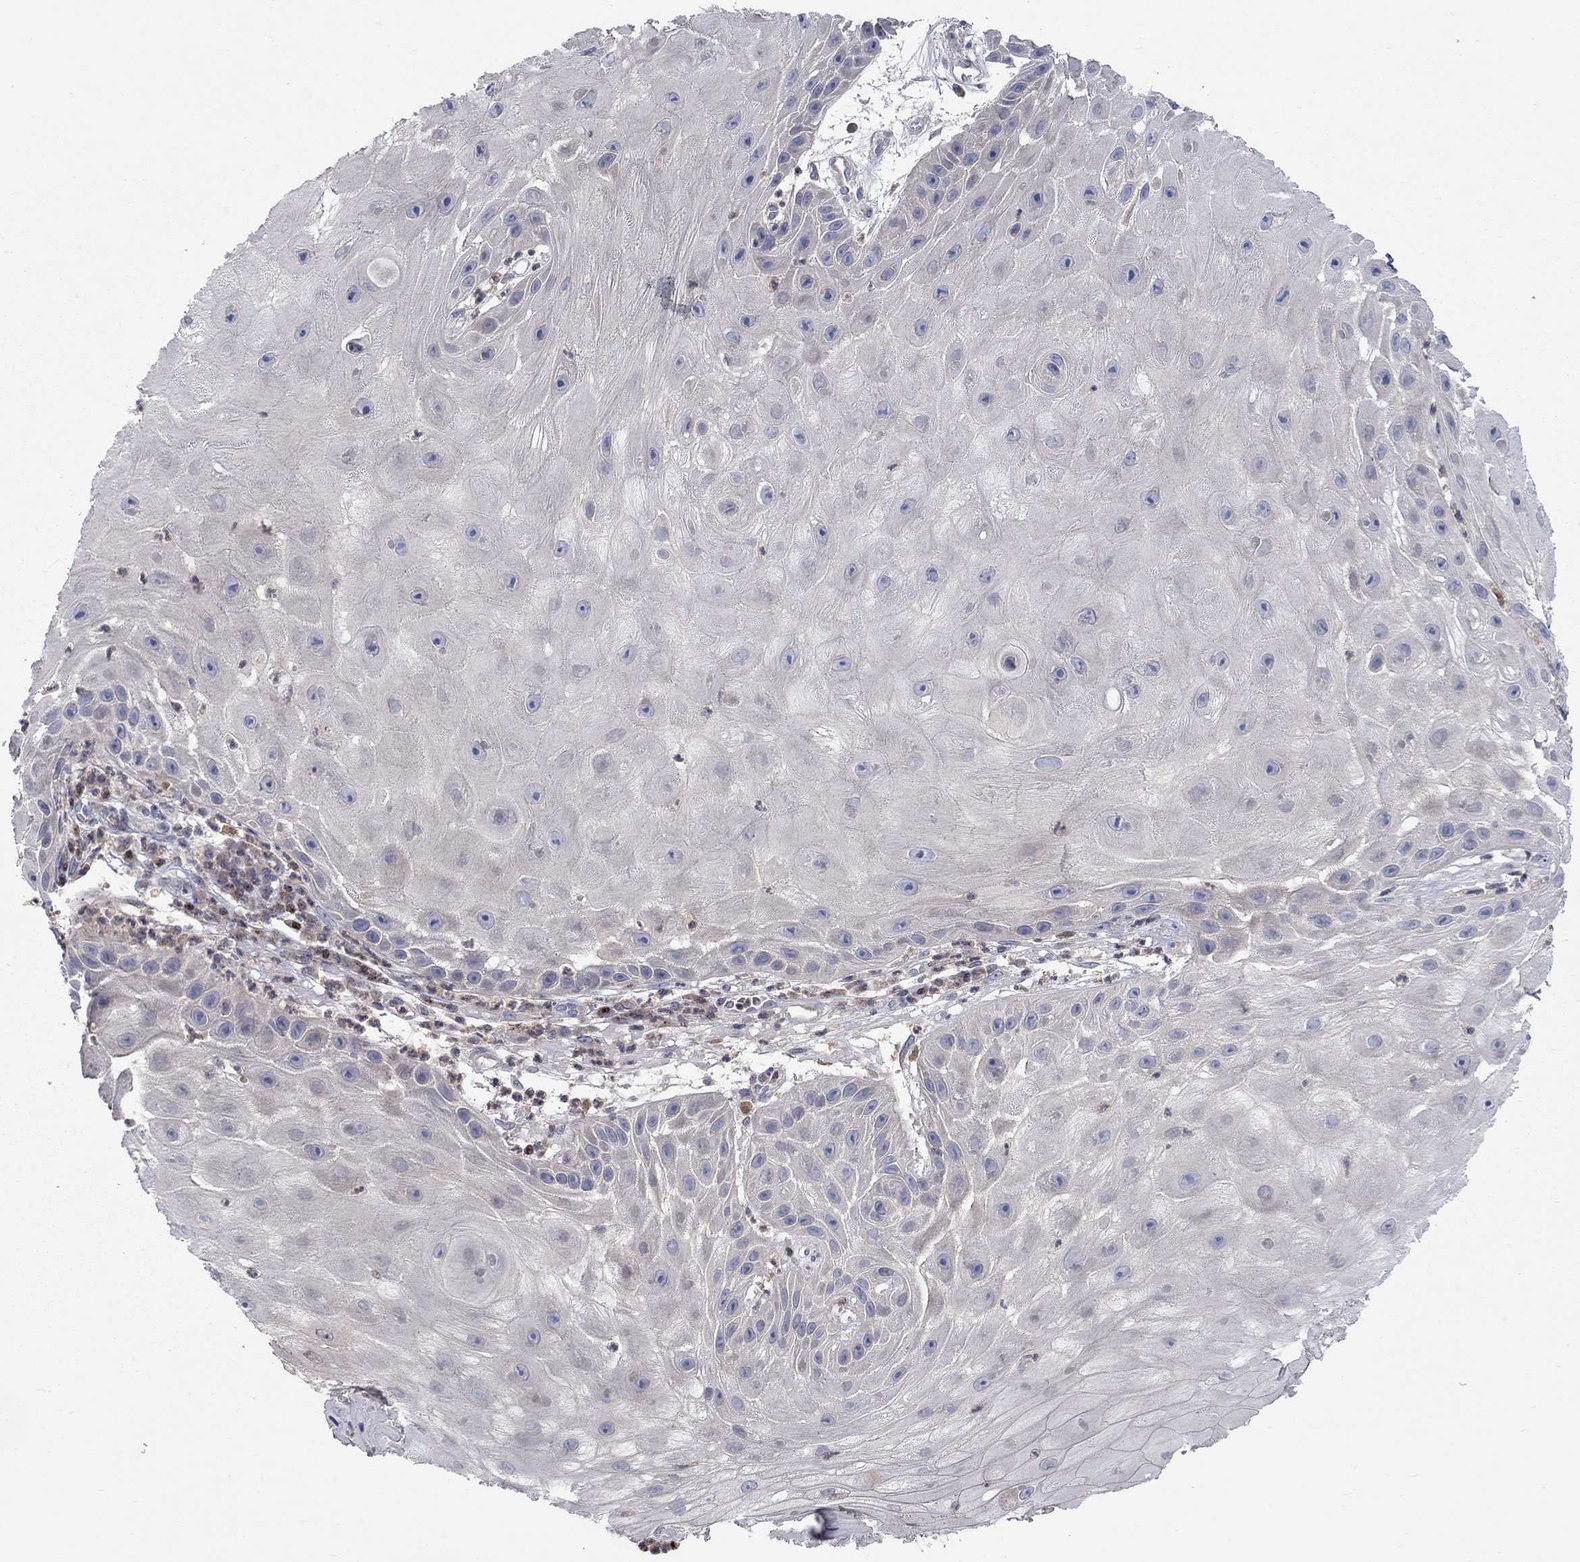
{"staining": {"intensity": "negative", "quantity": "none", "location": "none"}, "tissue": "skin cancer", "cell_type": "Tumor cells", "image_type": "cancer", "snomed": [{"axis": "morphology", "description": "Normal tissue, NOS"}, {"axis": "morphology", "description": "Squamous cell carcinoma, NOS"}, {"axis": "topography", "description": "Skin"}], "caption": "This is an IHC histopathology image of skin squamous cell carcinoma. There is no expression in tumor cells.", "gene": "ERN2", "patient": {"sex": "male", "age": 79}}